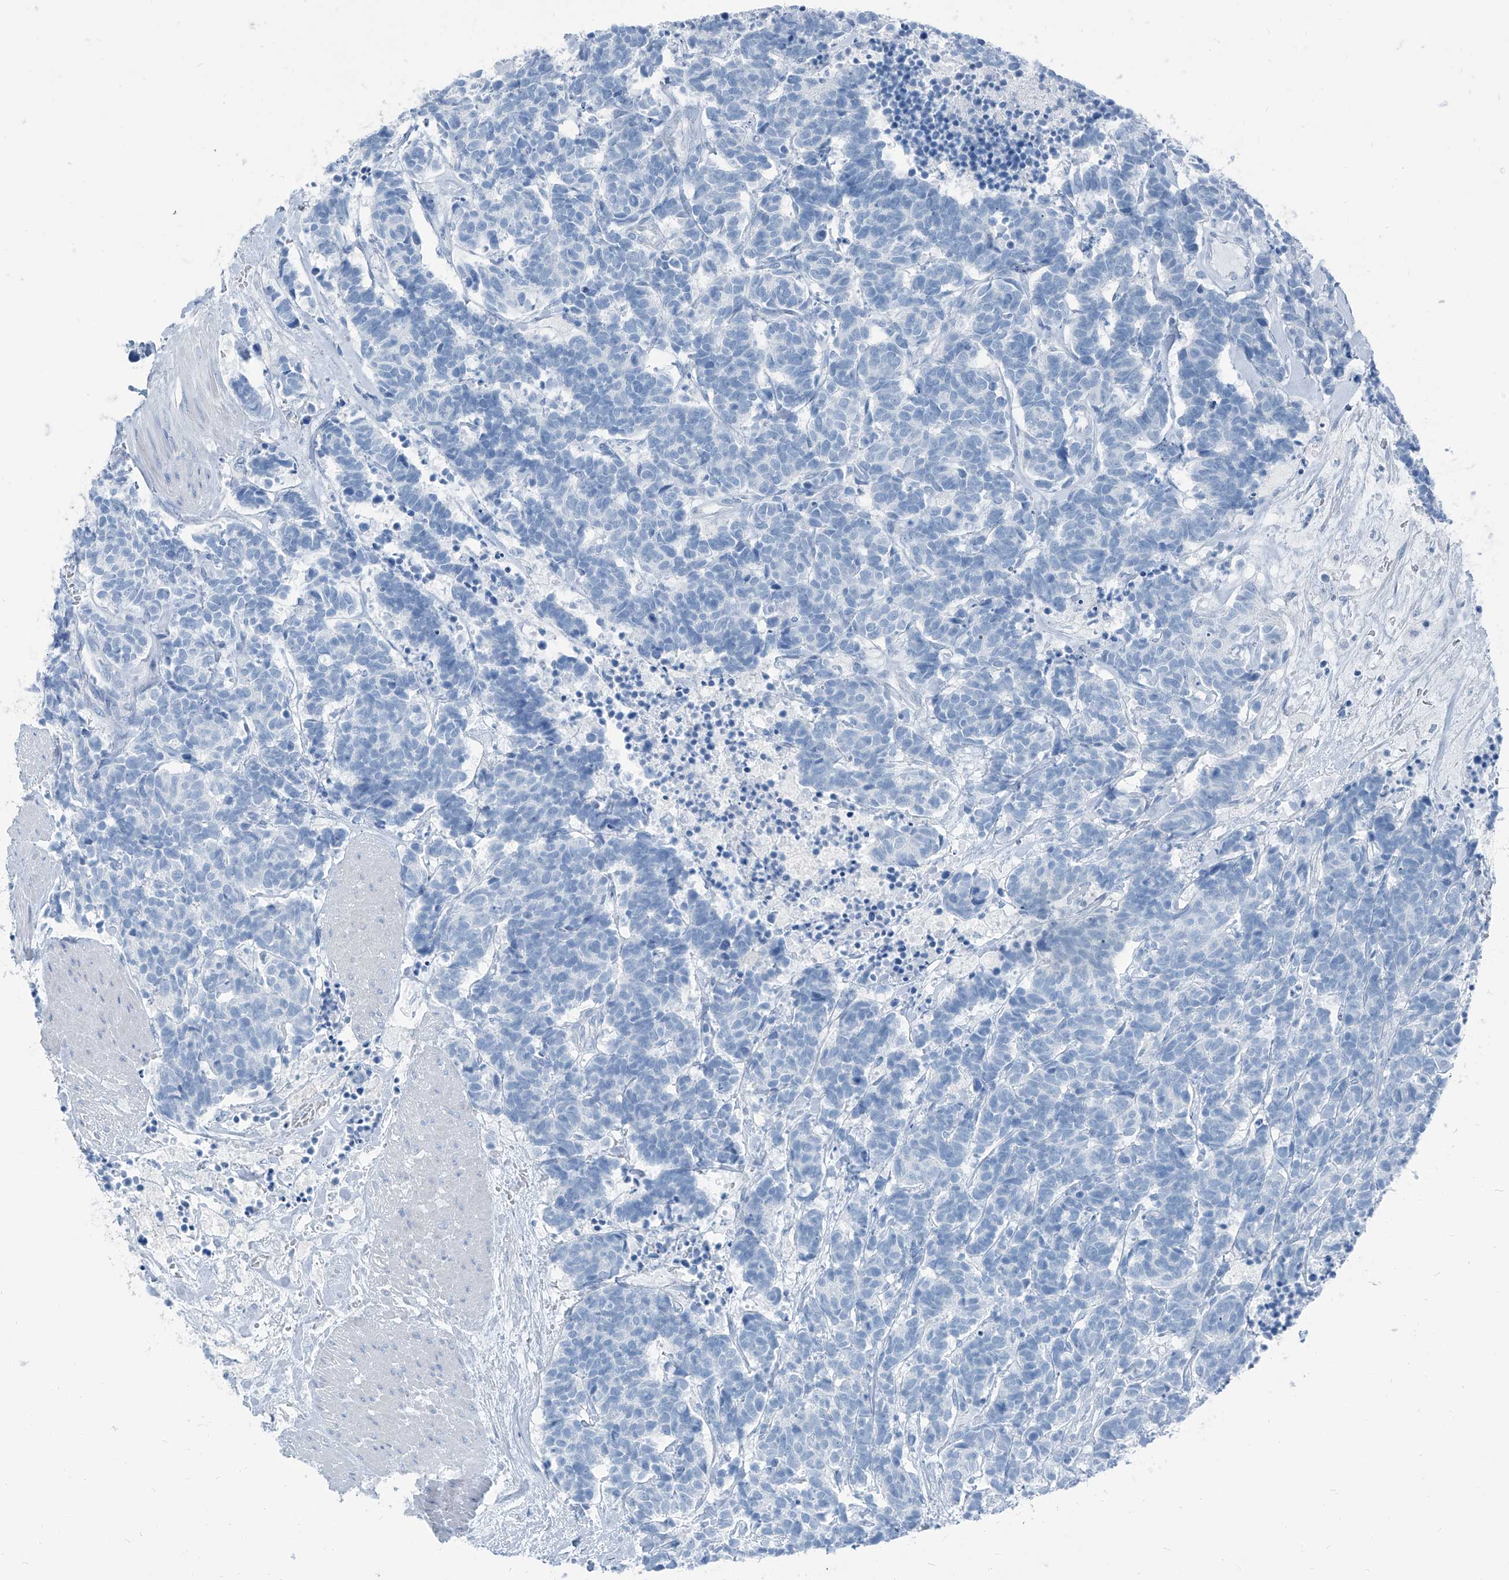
{"staining": {"intensity": "negative", "quantity": "none", "location": "none"}, "tissue": "carcinoid", "cell_type": "Tumor cells", "image_type": "cancer", "snomed": [{"axis": "morphology", "description": "Carcinoma, NOS"}, {"axis": "morphology", "description": "Carcinoid, malignant, NOS"}, {"axis": "topography", "description": "Urinary bladder"}], "caption": "This is an immunohistochemistry (IHC) histopathology image of human carcinoid. There is no staining in tumor cells.", "gene": "RGN", "patient": {"sex": "male", "age": 57}}